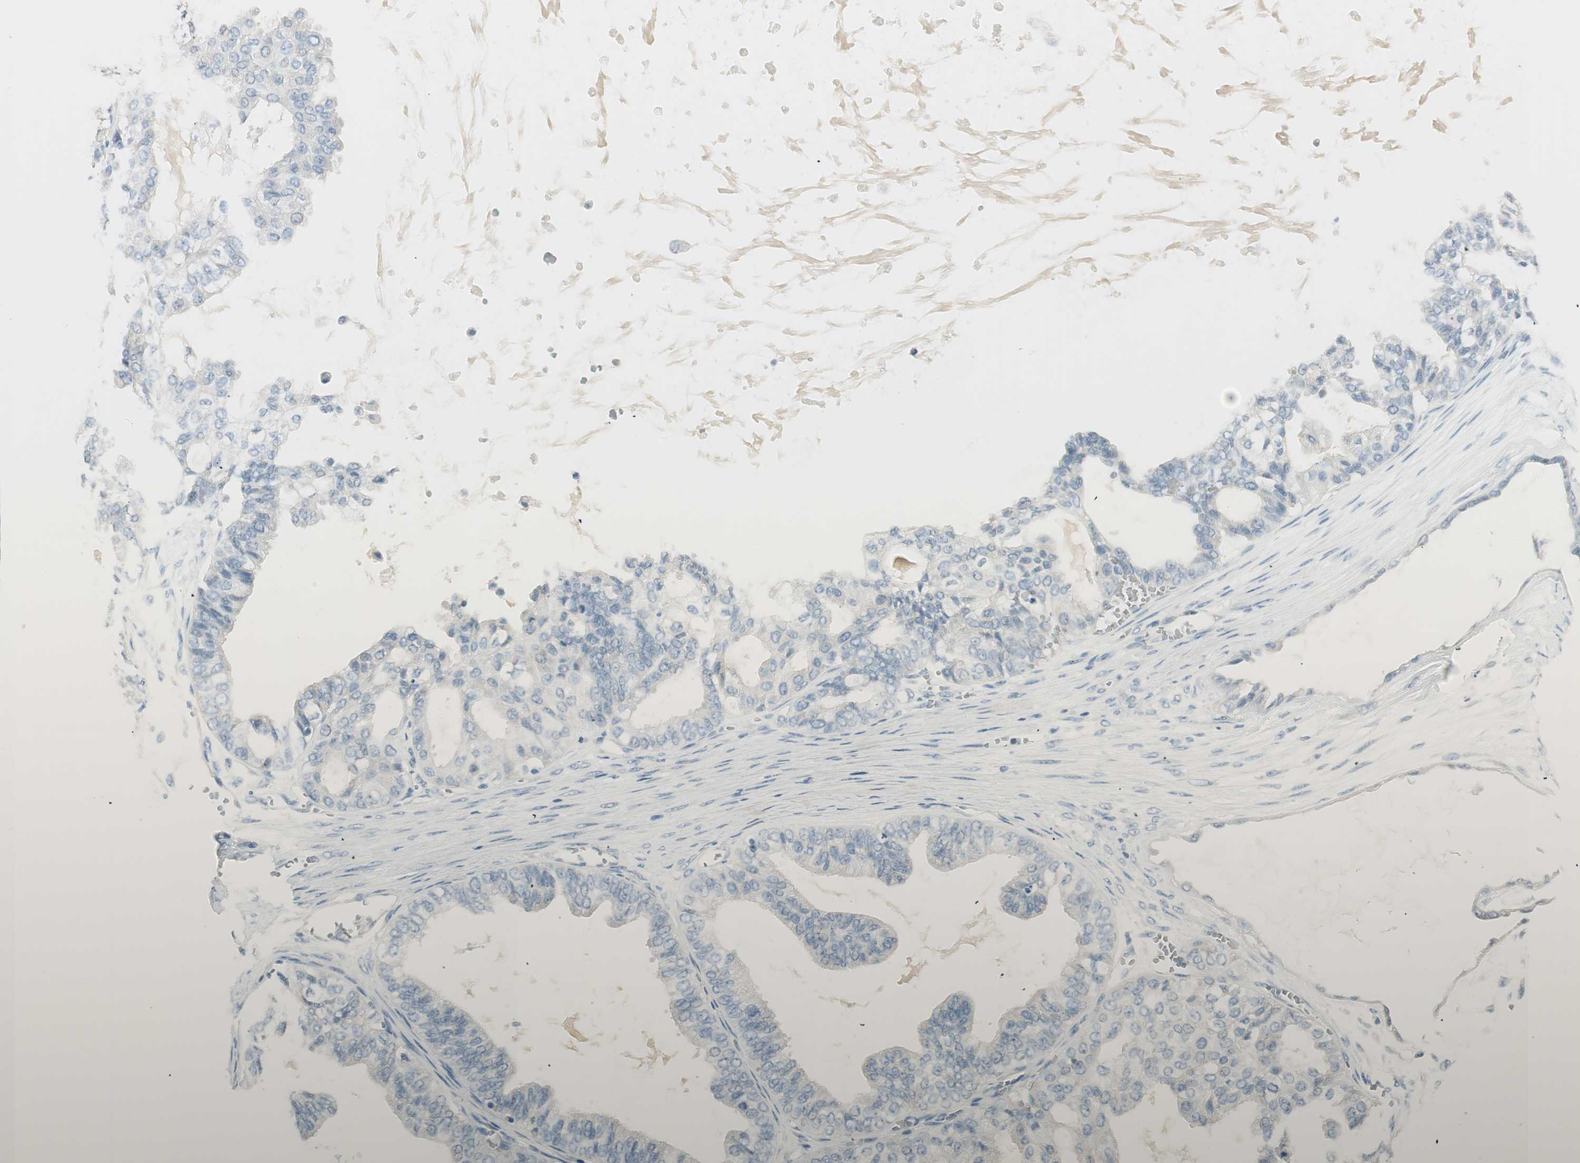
{"staining": {"intensity": "weak", "quantity": "25%-75%", "location": "cytoplasmic/membranous"}, "tissue": "ovarian cancer", "cell_type": "Tumor cells", "image_type": "cancer", "snomed": [{"axis": "morphology", "description": "Carcinoma, NOS"}, {"axis": "morphology", "description": "Carcinoma, endometroid"}, {"axis": "topography", "description": "Ovary"}], "caption": "Protein expression analysis of human carcinoma (ovarian) reveals weak cytoplasmic/membranous positivity in about 25%-75% of tumor cells. (Stains: DAB in brown, nuclei in blue, Microscopy: brightfield microscopy at high magnification).", "gene": "HPGD", "patient": {"sex": "female", "age": 50}}